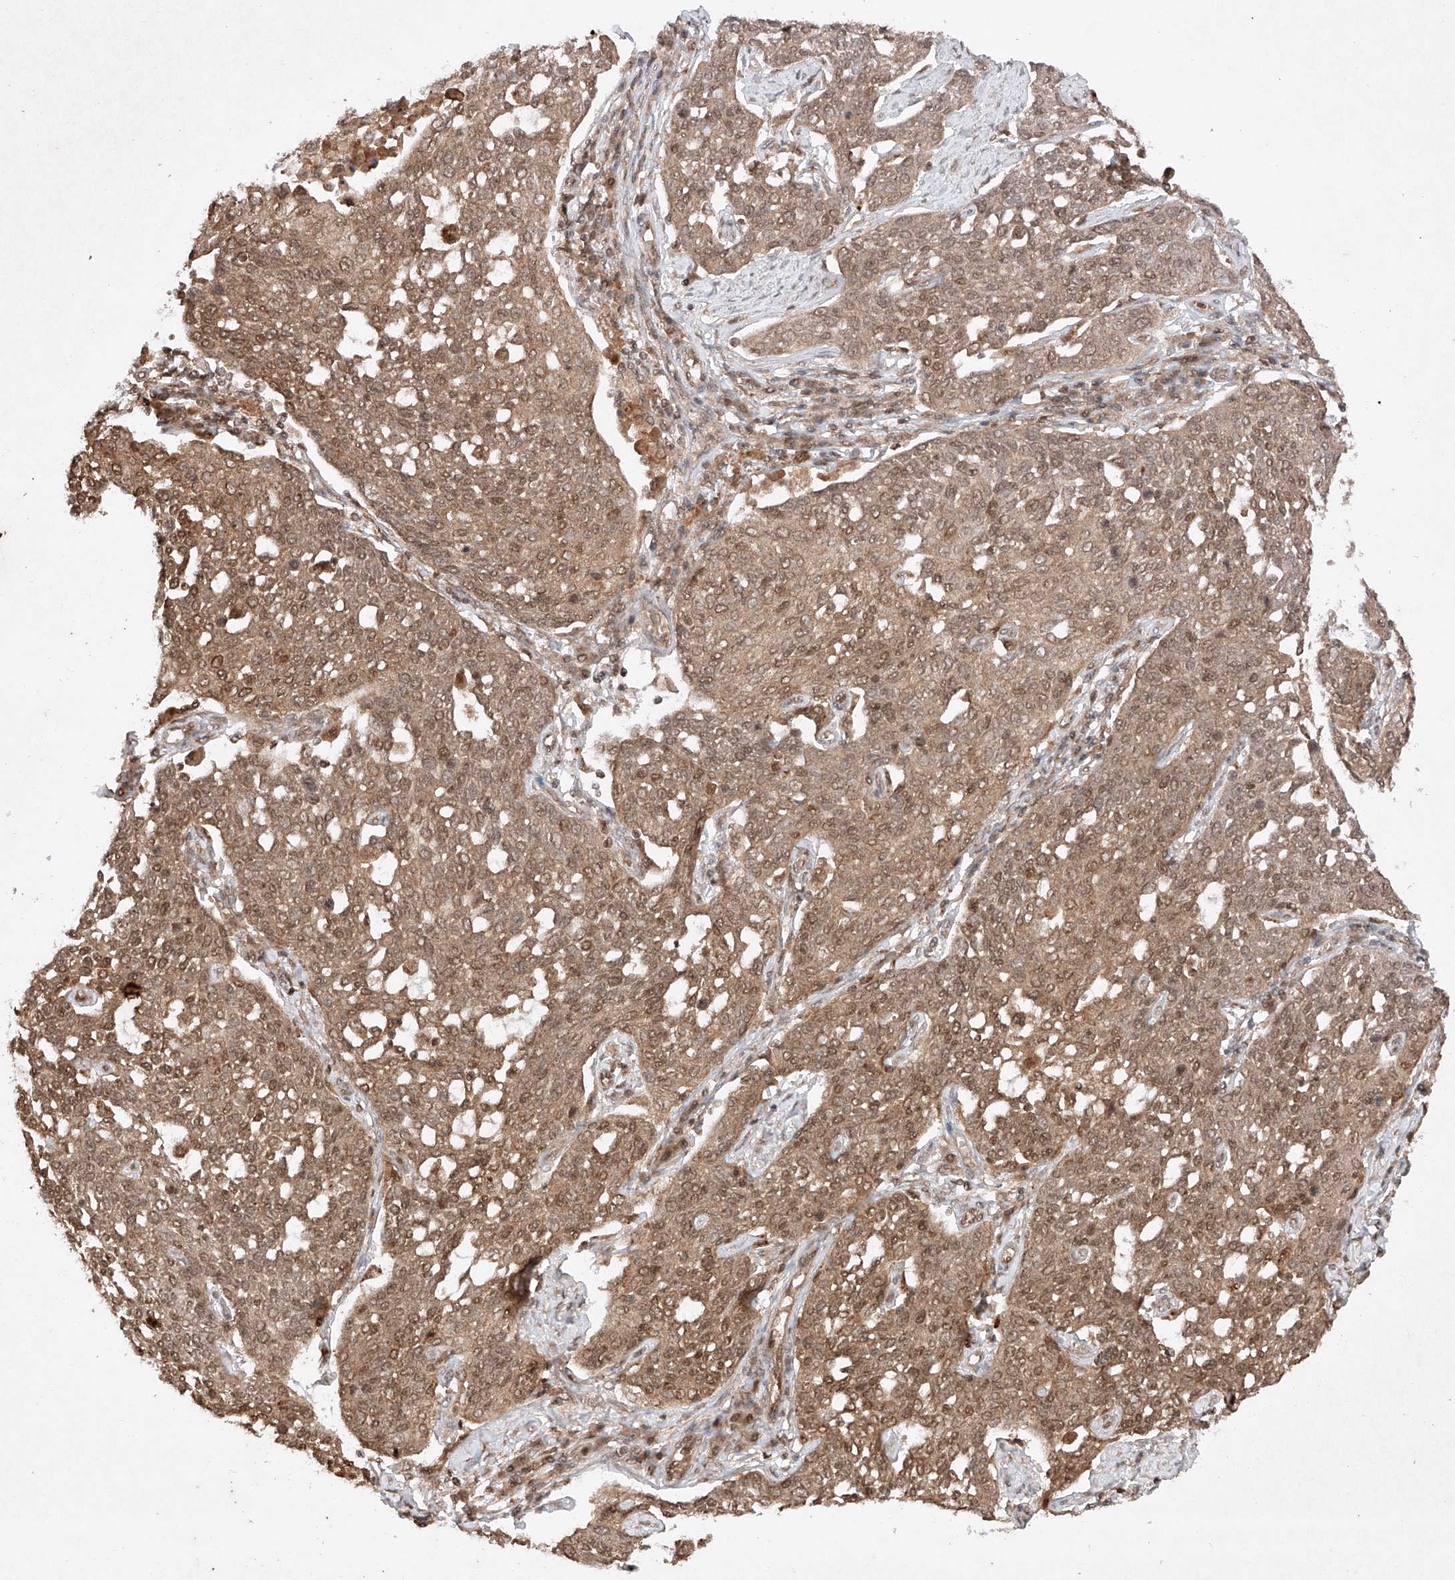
{"staining": {"intensity": "moderate", "quantity": ">75%", "location": "cytoplasmic/membranous,nuclear"}, "tissue": "cervical cancer", "cell_type": "Tumor cells", "image_type": "cancer", "snomed": [{"axis": "morphology", "description": "Squamous cell carcinoma, NOS"}, {"axis": "topography", "description": "Cervix"}], "caption": "The histopathology image shows a brown stain indicating the presence of a protein in the cytoplasmic/membranous and nuclear of tumor cells in cervical squamous cell carcinoma. Nuclei are stained in blue.", "gene": "RNF31", "patient": {"sex": "female", "age": 34}}